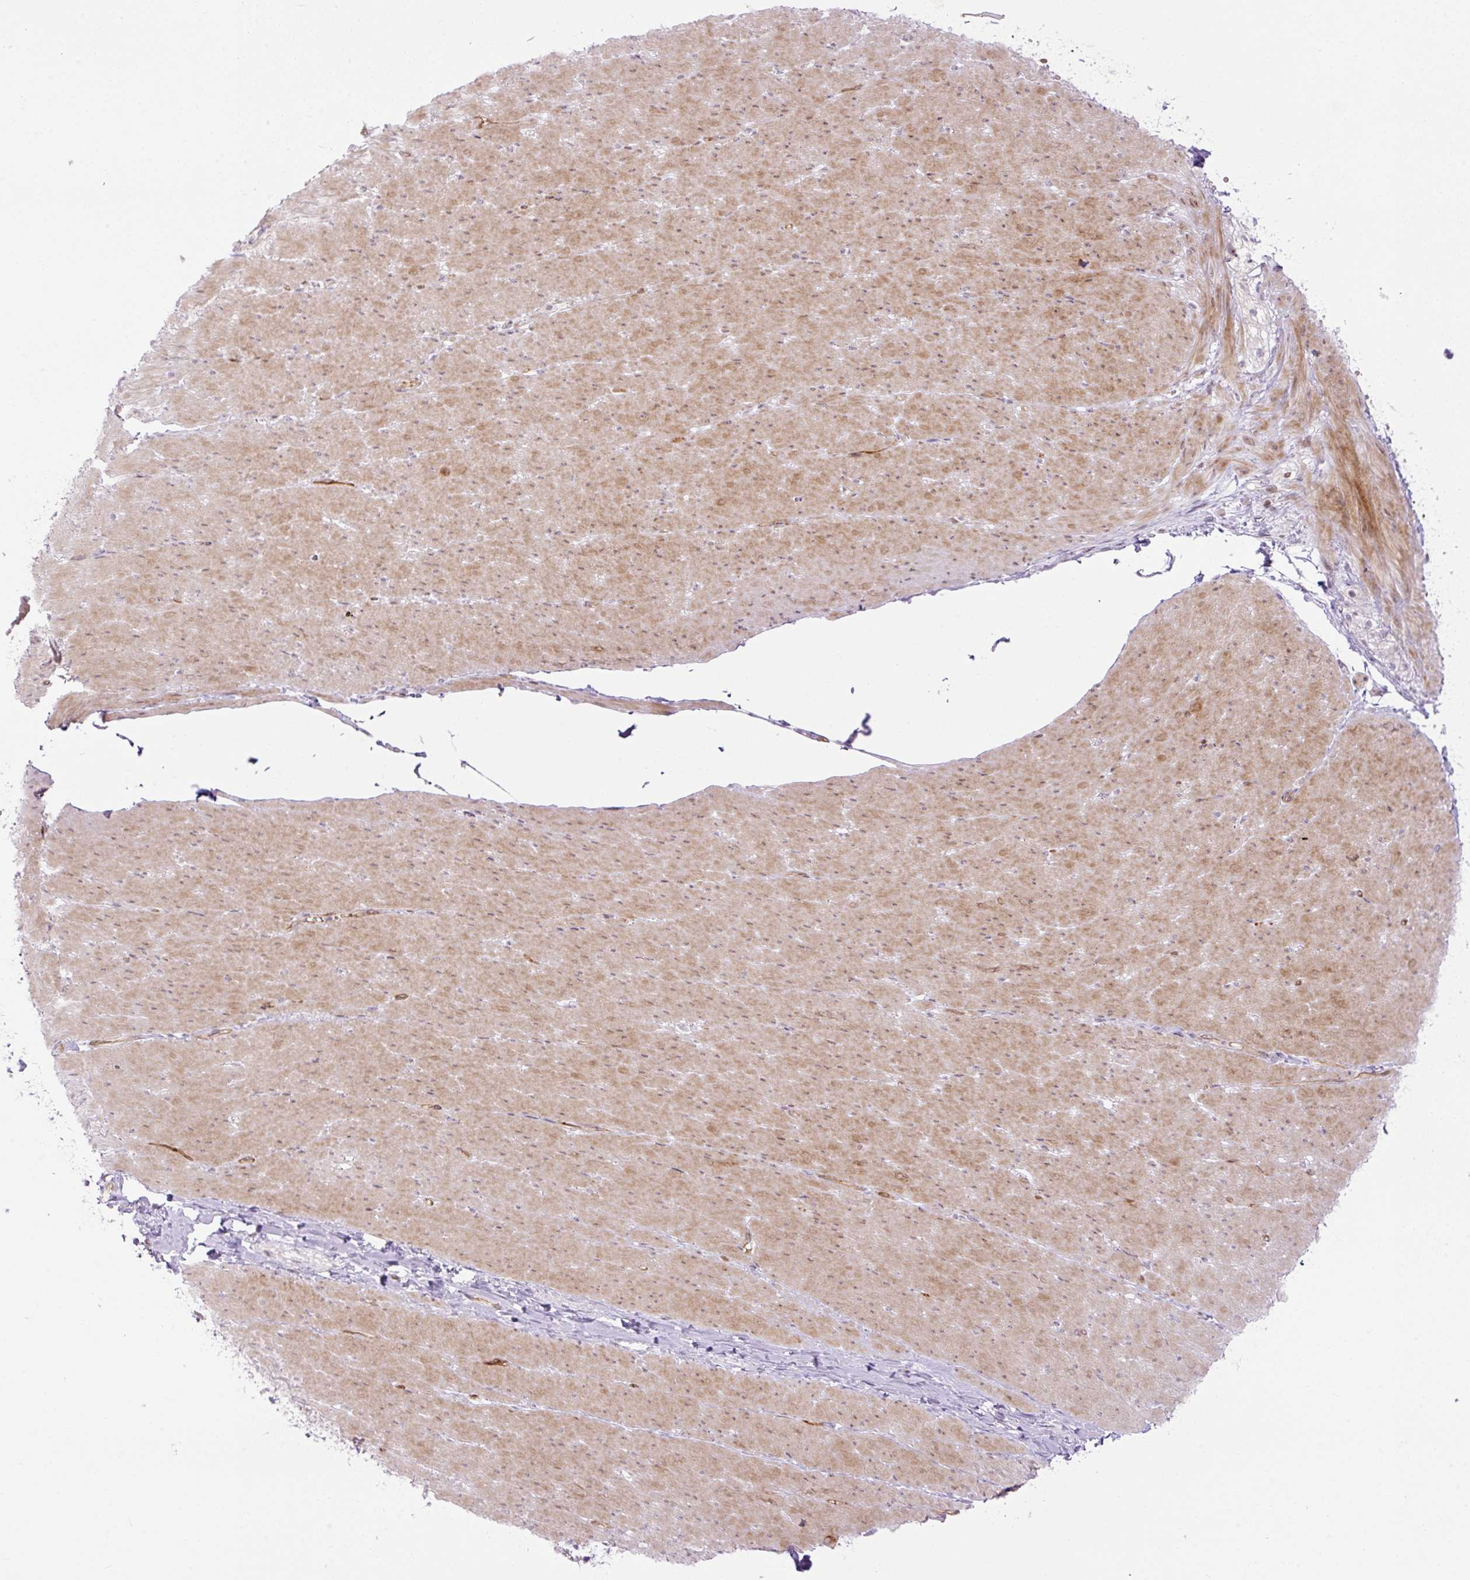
{"staining": {"intensity": "moderate", "quantity": ">75%", "location": "cytoplasmic/membranous"}, "tissue": "smooth muscle", "cell_type": "Smooth muscle cells", "image_type": "normal", "snomed": [{"axis": "morphology", "description": "Normal tissue, NOS"}, {"axis": "topography", "description": "Smooth muscle"}, {"axis": "topography", "description": "Rectum"}], "caption": "Moderate cytoplasmic/membranous expression is seen in approximately >75% of smooth muscle cells in benign smooth muscle. (DAB IHC with brightfield microscopy, high magnification).", "gene": "ENSG00000268750", "patient": {"sex": "male", "age": 53}}